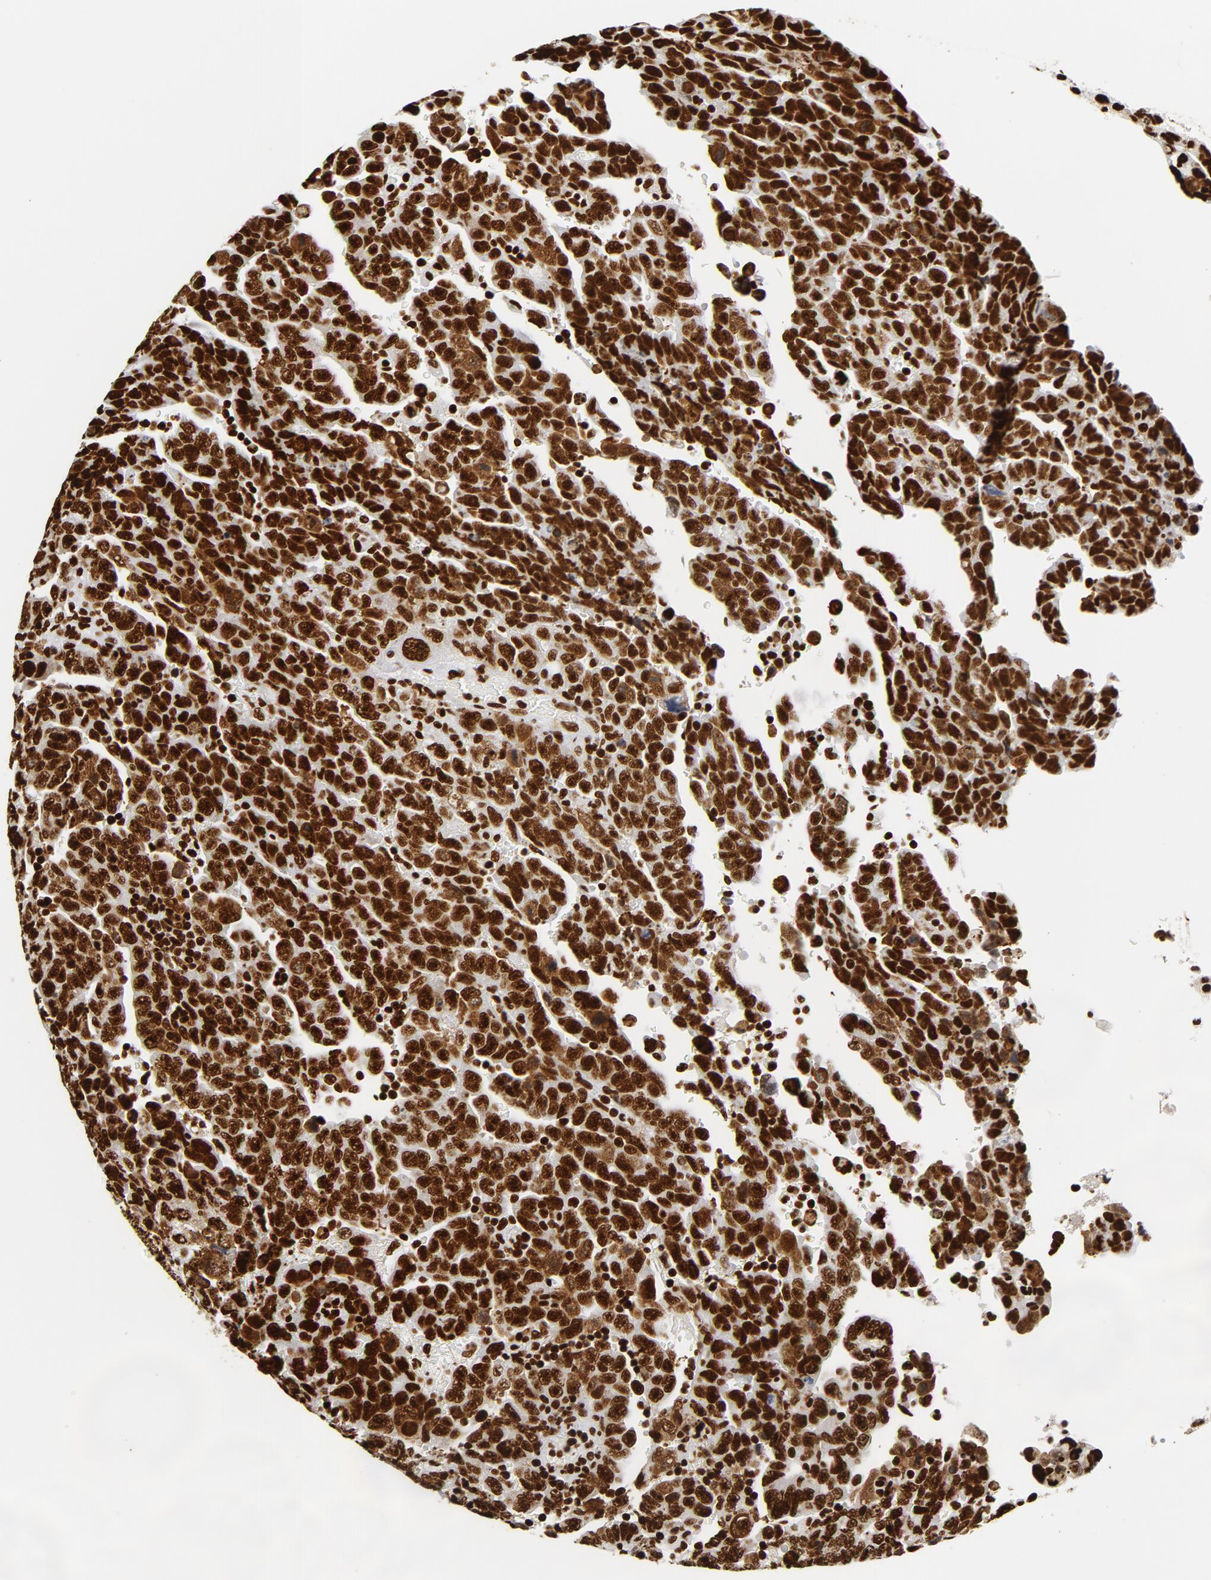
{"staining": {"intensity": "strong", "quantity": ">75%", "location": "nuclear"}, "tissue": "testis cancer", "cell_type": "Tumor cells", "image_type": "cancer", "snomed": [{"axis": "morphology", "description": "Carcinoma, Embryonal, NOS"}, {"axis": "topography", "description": "Testis"}], "caption": "This image exhibits IHC staining of testis cancer (embryonal carcinoma), with high strong nuclear expression in about >75% of tumor cells.", "gene": "XRCC6", "patient": {"sex": "male", "age": 28}}